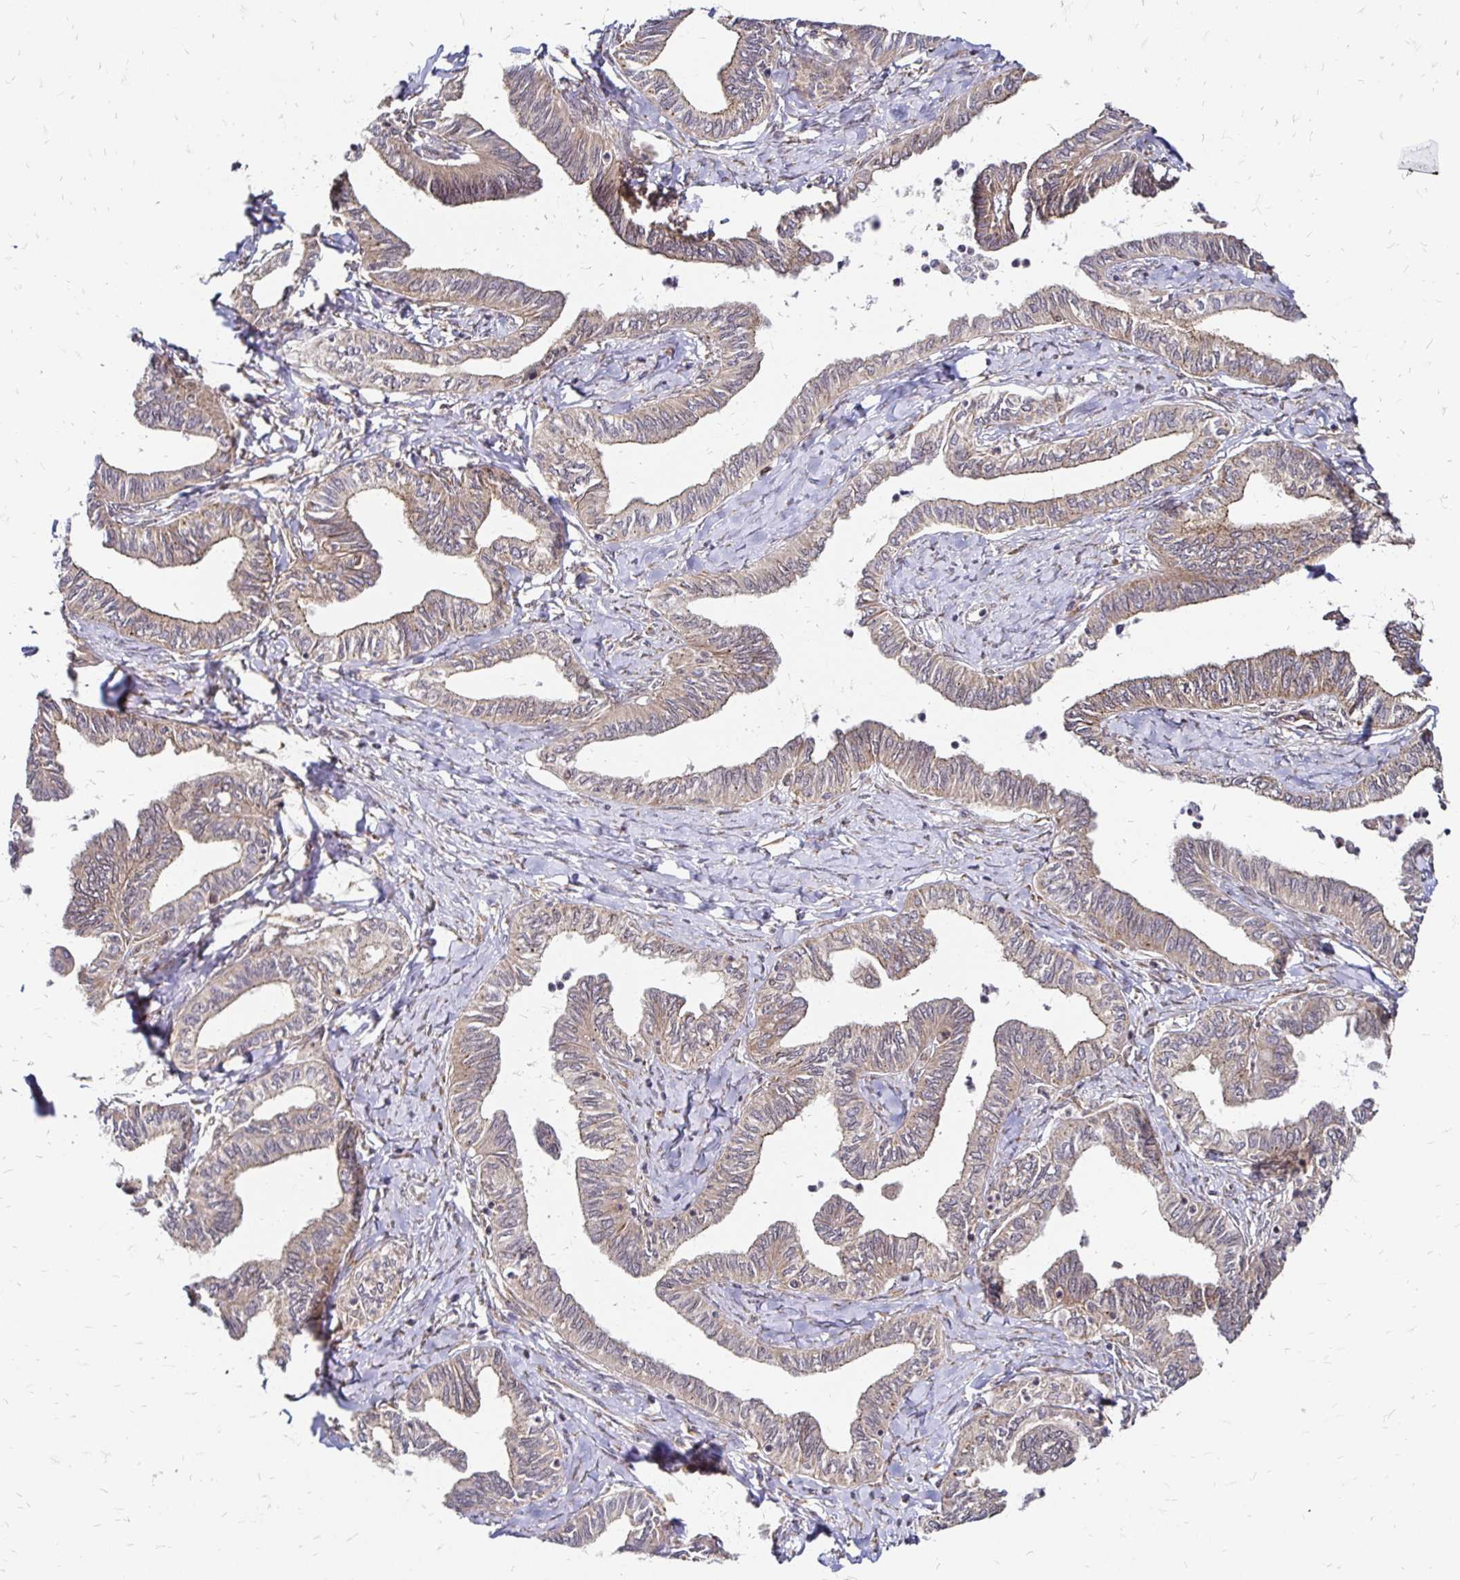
{"staining": {"intensity": "weak", "quantity": "25%-75%", "location": "cytoplasmic/membranous"}, "tissue": "ovarian cancer", "cell_type": "Tumor cells", "image_type": "cancer", "snomed": [{"axis": "morphology", "description": "Carcinoma, endometroid"}, {"axis": "topography", "description": "Ovary"}], "caption": "A histopathology image of endometroid carcinoma (ovarian) stained for a protein shows weak cytoplasmic/membranous brown staining in tumor cells. The protein of interest is stained brown, and the nuclei are stained in blue (DAB IHC with brightfield microscopy, high magnification).", "gene": "ZW10", "patient": {"sex": "female", "age": 70}}